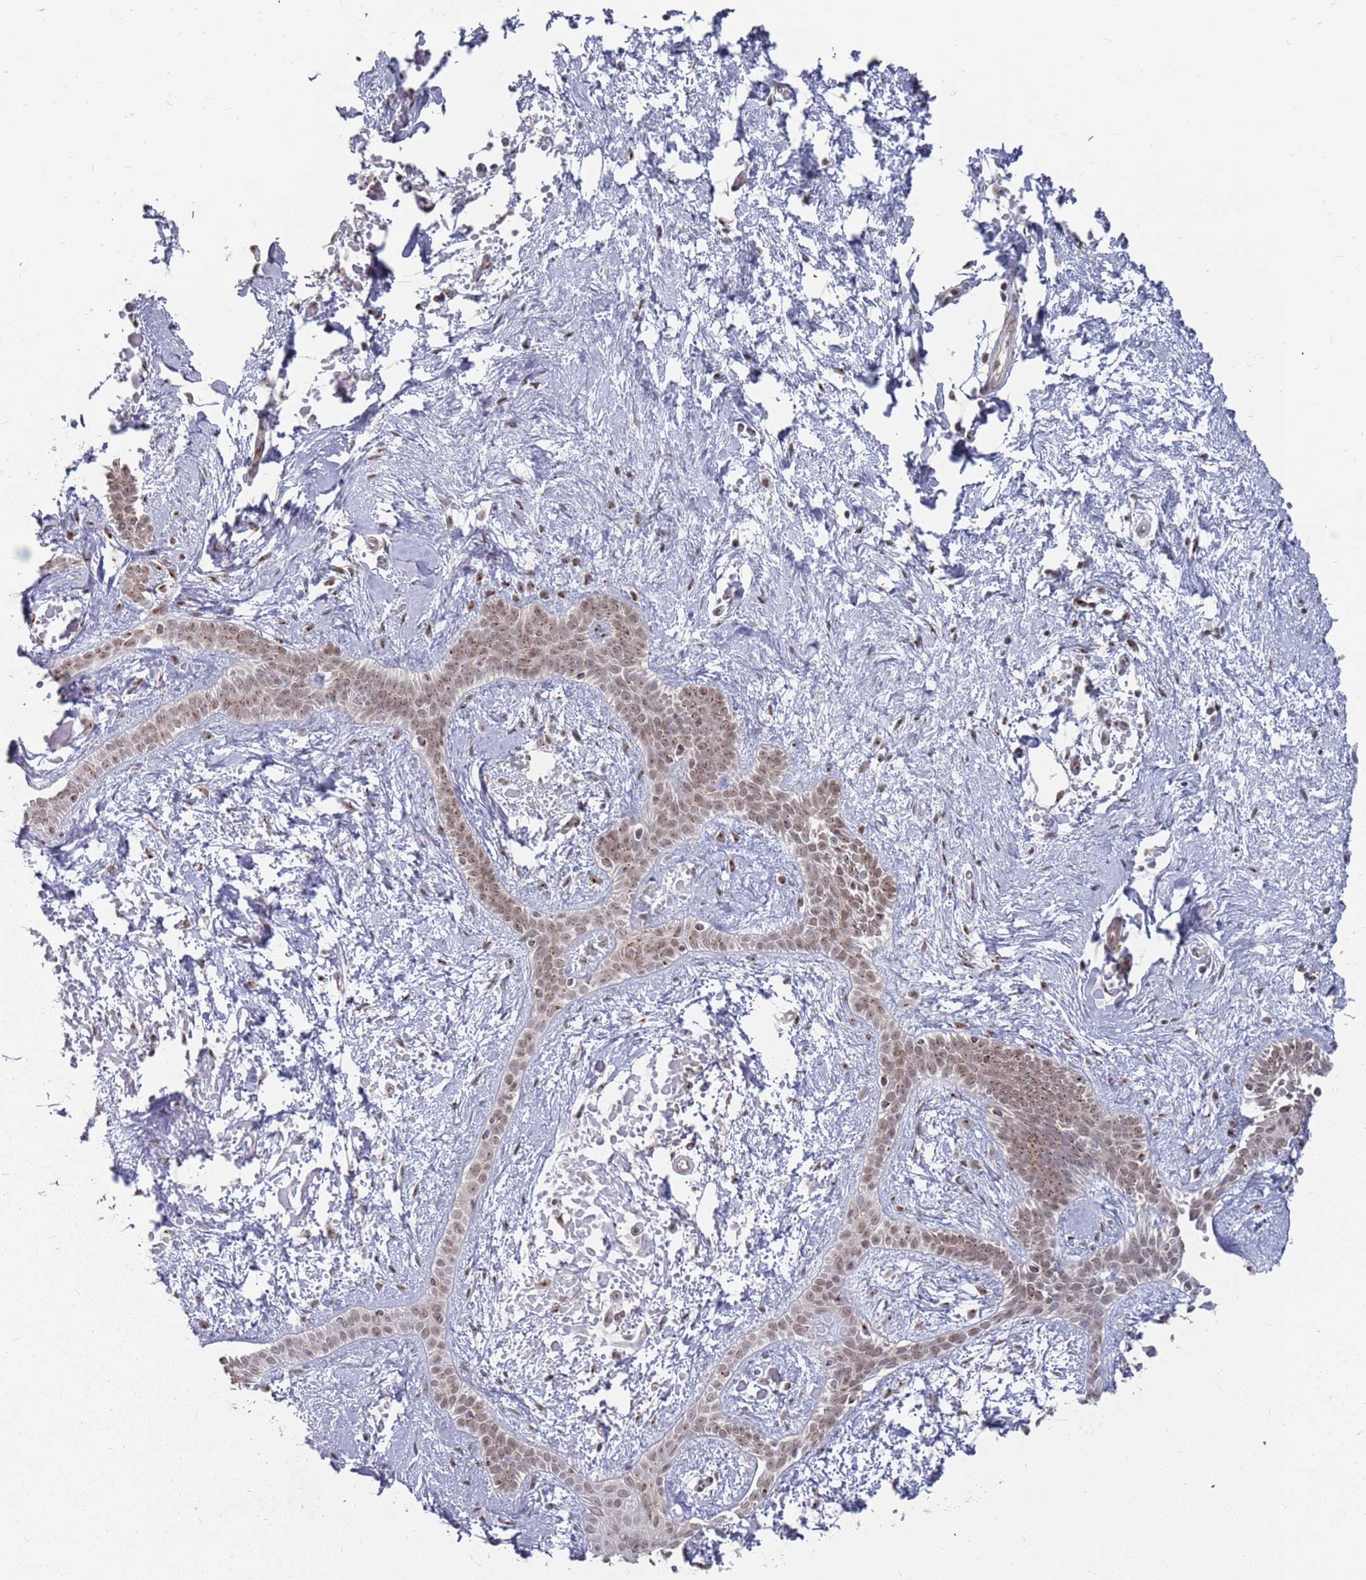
{"staining": {"intensity": "weak", "quantity": ">75%", "location": "nuclear"}, "tissue": "skin cancer", "cell_type": "Tumor cells", "image_type": "cancer", "snomed": [{"axis": "morphology", "description": "Basal cell carcinoma"}, {"axis": "topography", "description": "Skin"}], "caption": "There is low levels of weak nuclear expression in tumor cells of basal cell carcinoma (skin), as demonstrated by immunohistochemical staining (brown color).", "gene": "FMO4", "patient": {"sex": "male", "age": 78}}